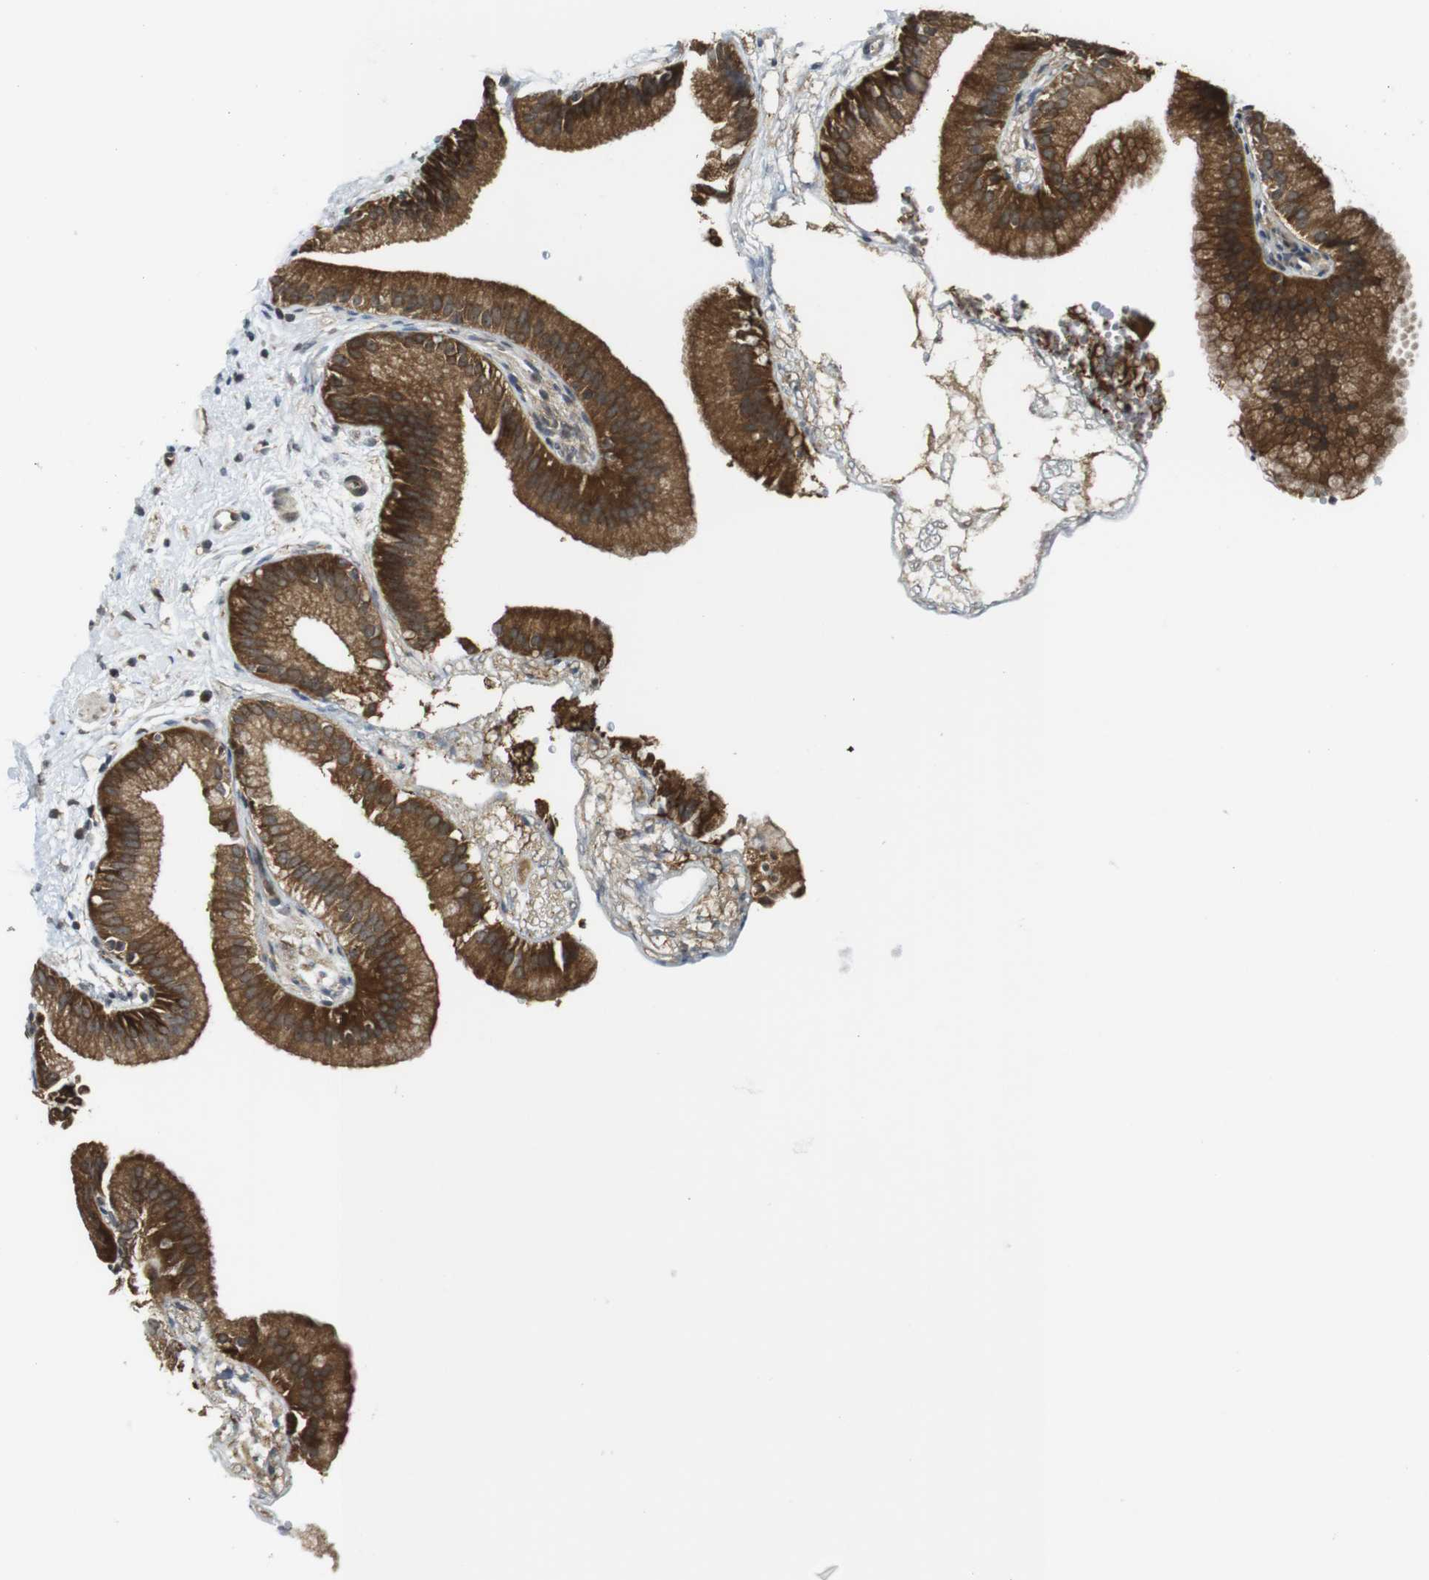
{"staining": {"intensity": "strong", "quantity": ">75%", "location": "cytoplasmic/membranous"}, "tissue": "gallbladder", "cell_type": "Glandular cells", "image_type": "normal", "snomed": [{"axis": "morphology", "description": "Normal tissue, NOS"}, {"axis": "topography", "description": "Gallbladder"}], "caption": "Immunohistochemical staining of unremarkable gallbladder reveals >75% levels of strong cytoplasmic/membranous protein expression in about >75% of glandular cells. (Brightfield microscopy of DAB IHC at high magnification).", "gene": "CC2D1A", "patient": {"sex": "male", "age": 55}}